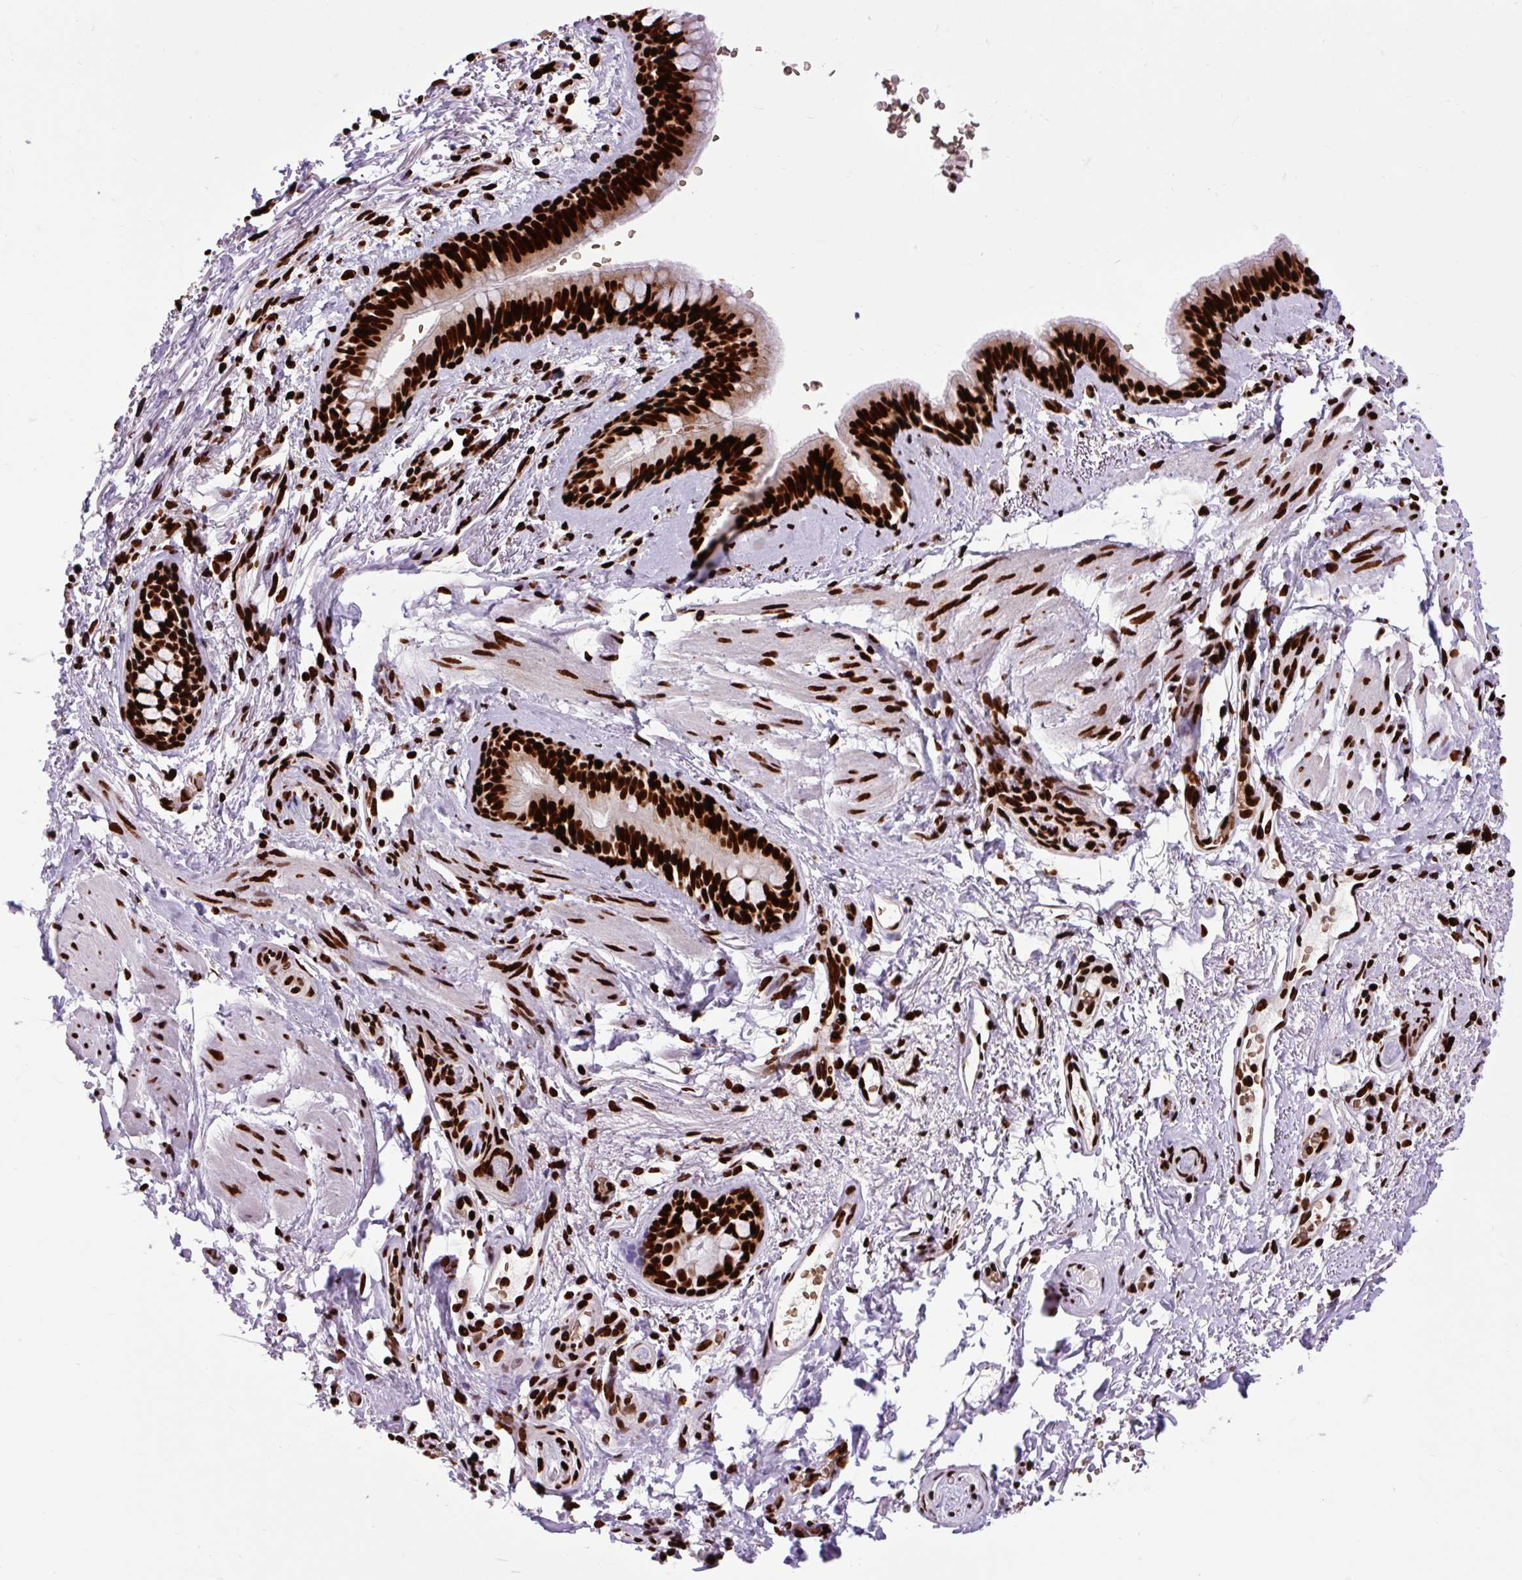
{"staining": {"intensity": "strong", "quantity": ">75%", "location": "nuclear"}, "tissue": "bronchus", "cell_type": "Respiratory epithelial cells", "image_type": "normal", "snomed": [{"axis": "morphology", "description": "Normal tissue, NOS"}, {"axis": "topography", "description": "Bronchus"}], "caption": "DAB (3,3'-diaminobenzidine) immunohistochemical staining of benign human bronchus shows strong nuclear protein positivity in about >75% of respiratory epithelial cells.", "gene": "FUS", "patient": {"sex": "male", "age": 67}}